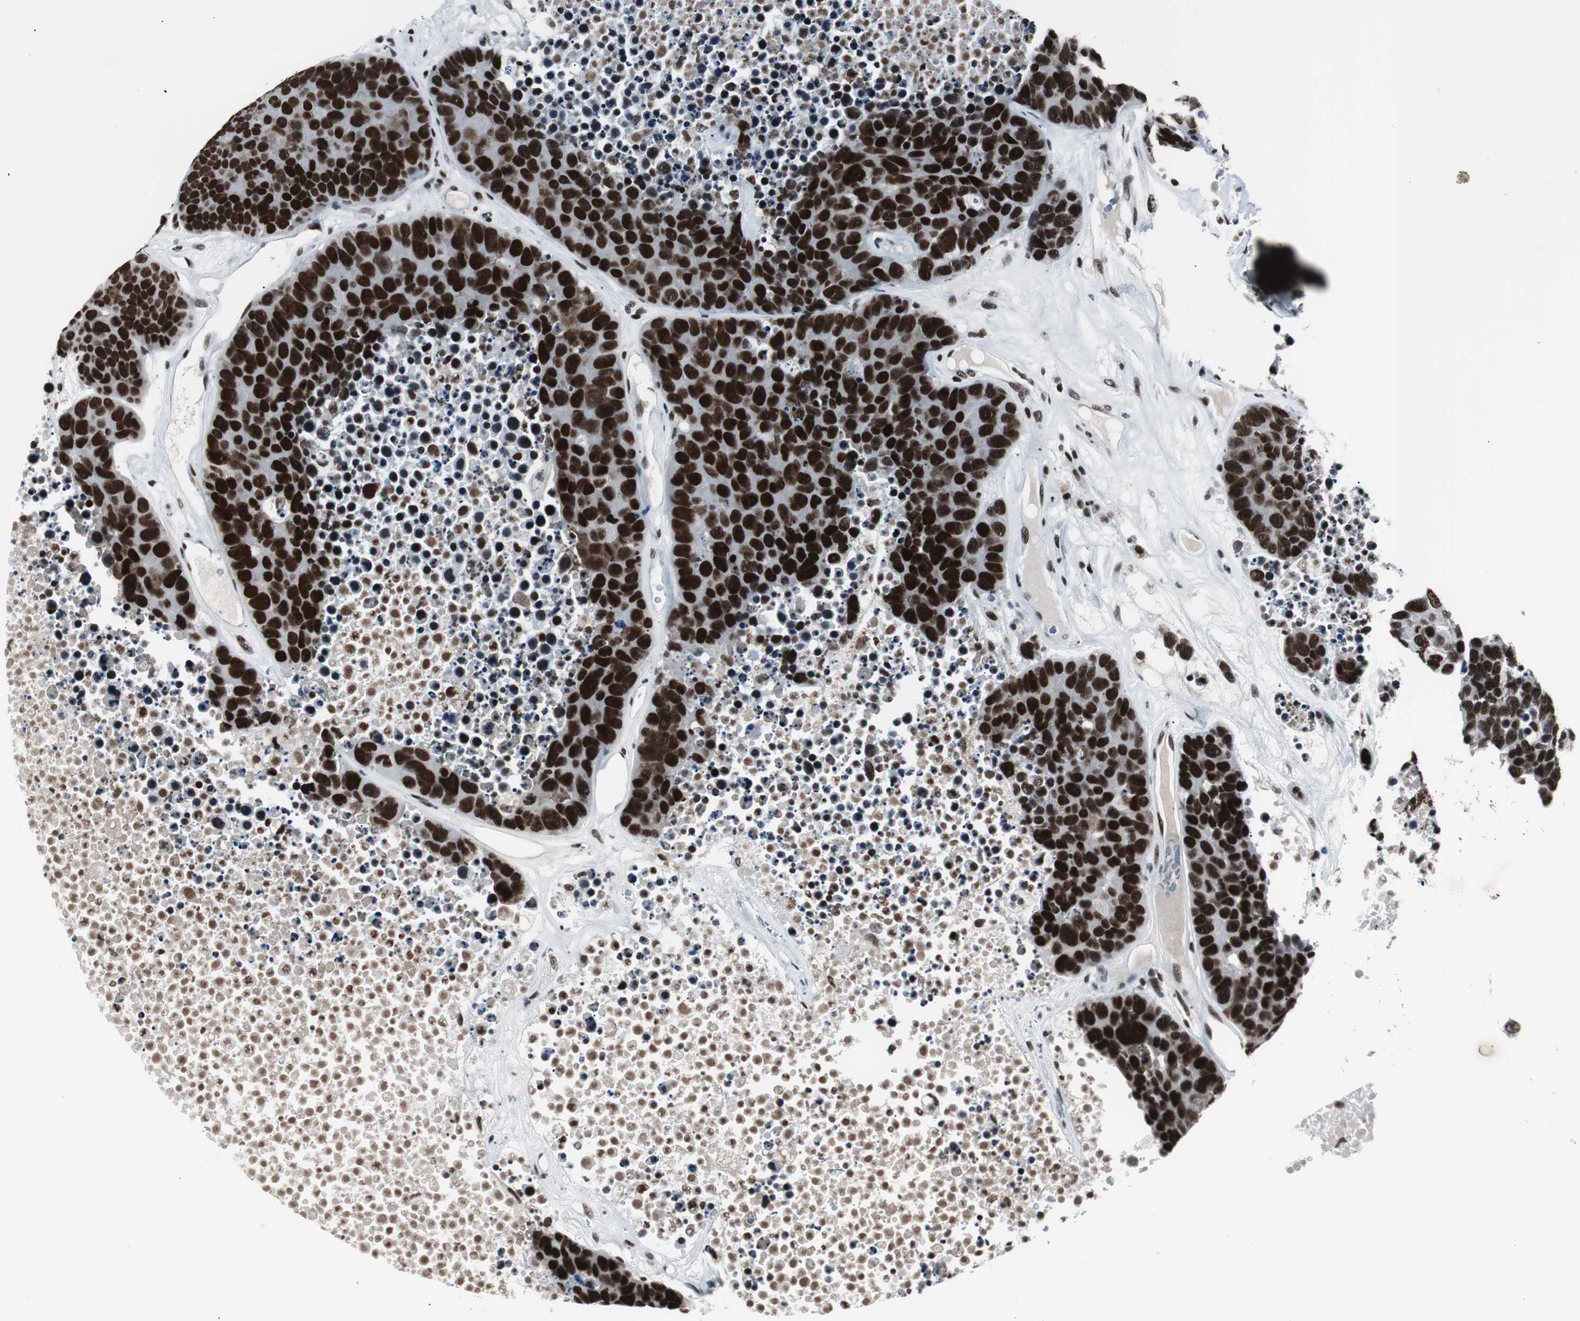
{"staining": {"intensity": "strong", "quantity": ">75%", "location": "nuclear"}, "tissue": "carcinoid", "cell_type": "Tumor cells", "image_type": "cancer", "snomed": [{"axis": "morphology", "description": "Carcinoid, malignant, NOS"}, {"axis": "topography", "description": "Lung"}], "caption": "Immunohistochemical staining of carcinoid shows strong nuclear protein staining in about >75% of tumor cells. (DAB (3,3'-diaminobenzidine) = brown stain, brightfield microscopy at high magnification).", "gene": "XRCC1", "patient": {"sex": "male", "age": 60}}